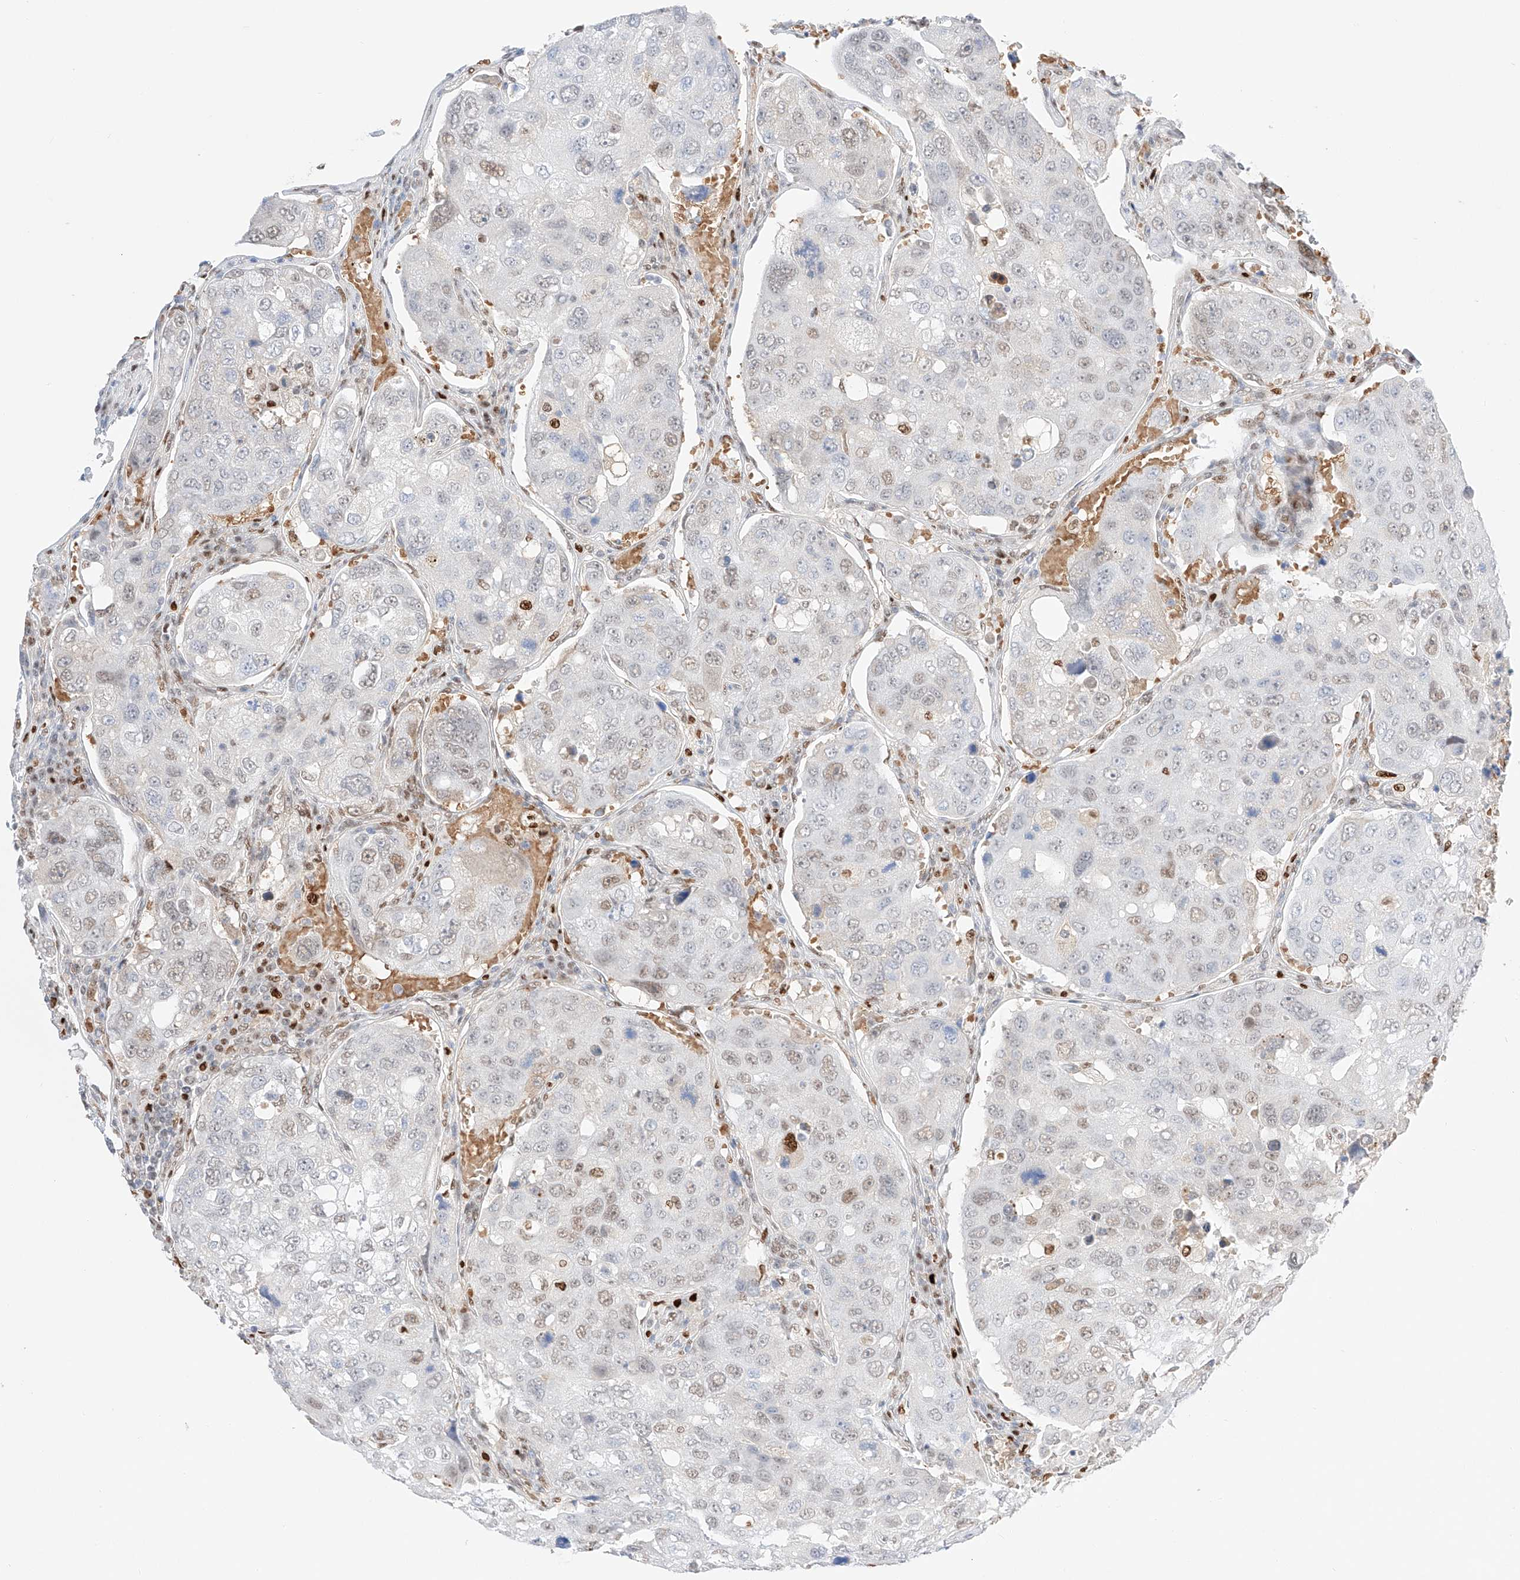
{"staining": {"intensity": "moderate", "quantity": "<25%", "location": "nuclear"}, "tissue": "urothelial cancer", "cell_type": "Tumor cells", "image_type": "cancer", "snomed": [{"axis": "morphology", "description": "Urothelial carcinoma, High grade"}, {"axis": "topography", "description": "Lymph node"}, {"axis": "topography", "description": "Urinary bladder"}], "caption": "DAB (3,3'-diaminobenzidine) immunohistochemical staining of human urothelial cancer exhibits moderate nuclear protein staining in approximately <25% of tumor cells.", "gene": "APIP", "patient": {"sex": "male", "age": 51}}